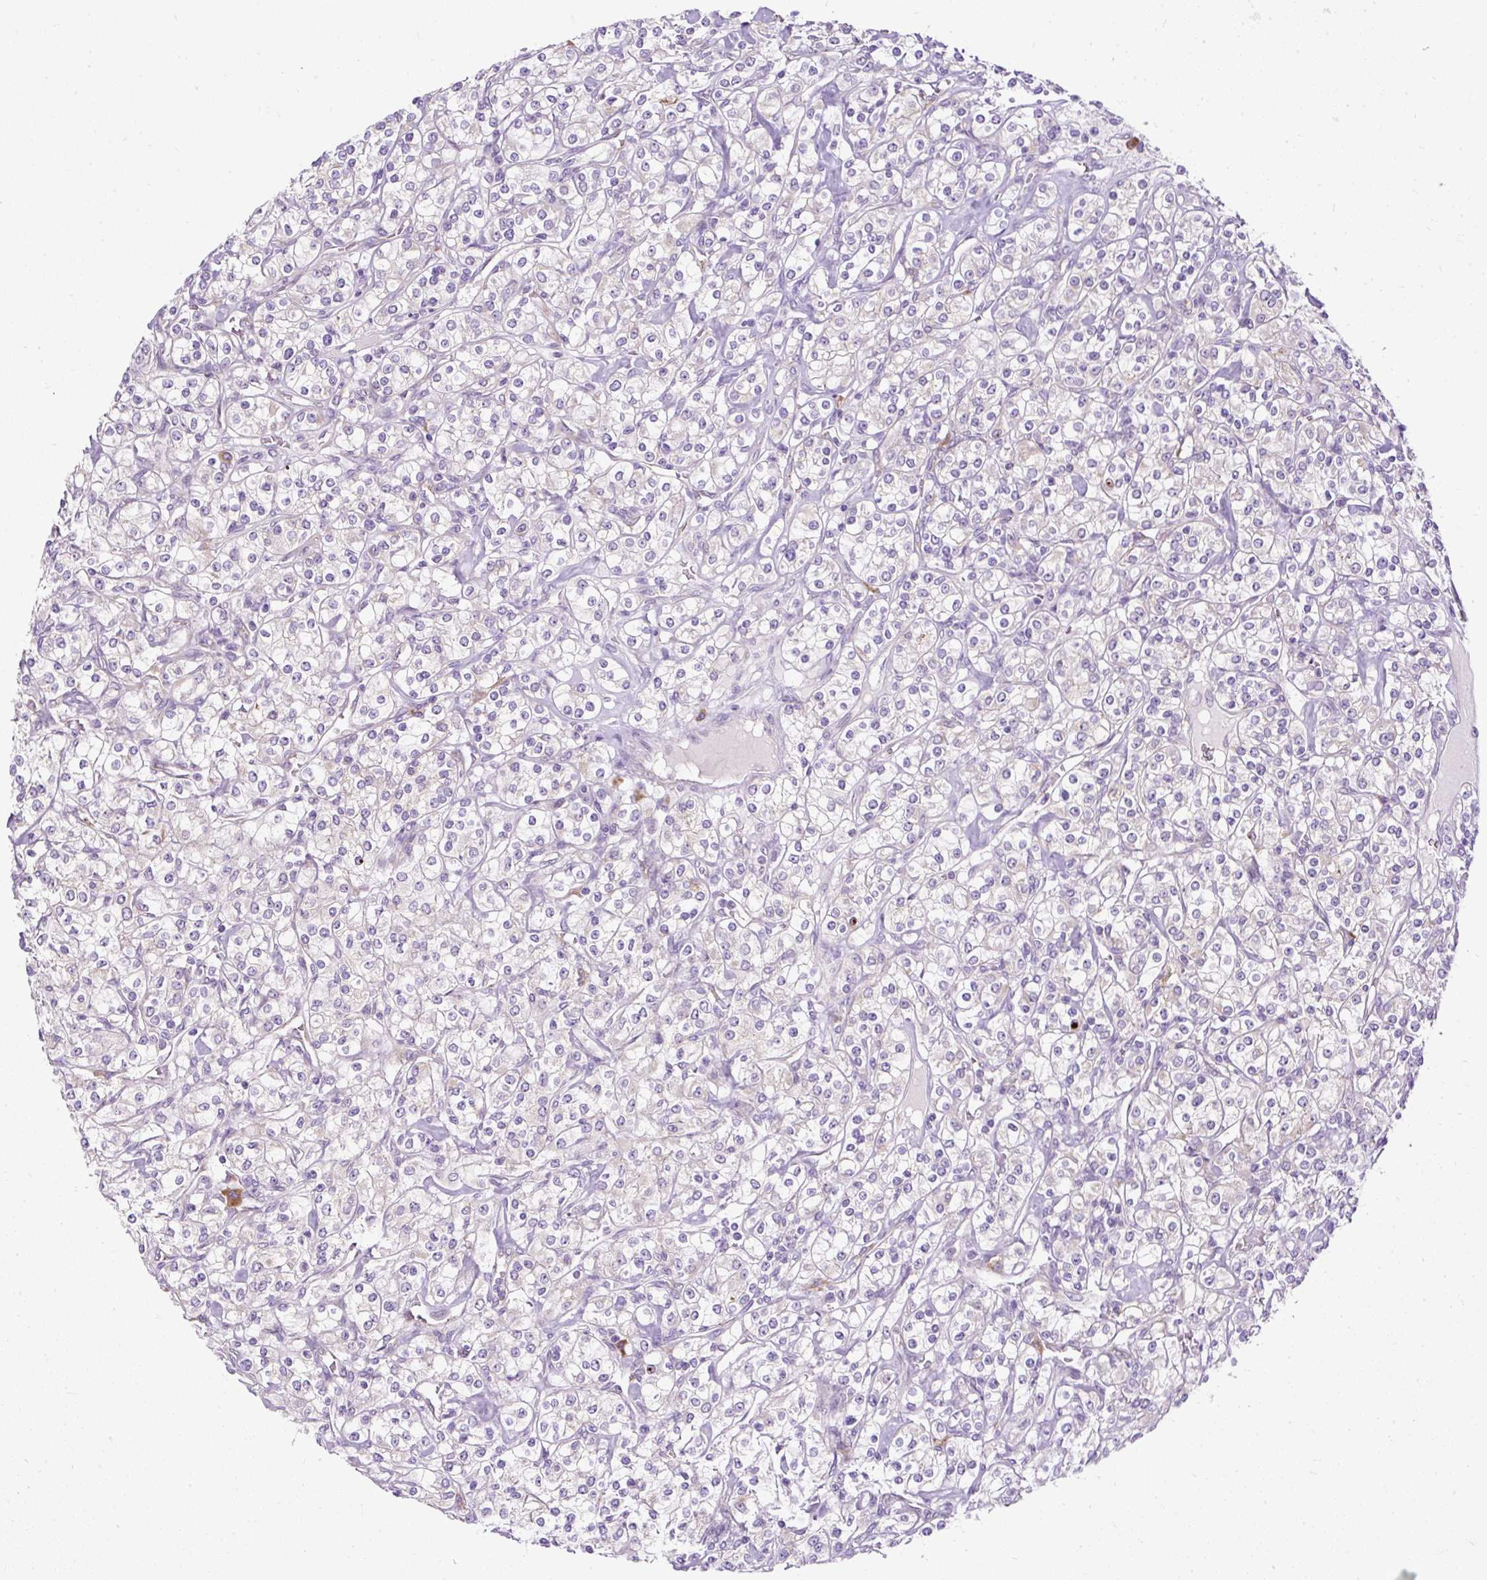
{"staining": {"intensity": "negative", "quantity": "none", "location": "none"}, "tissue": "renal cancer", "cell_type": "Tumor cells", "image_type": "cancer", "snomed": [{"axis": "morphology", "description": "Adenocarcinoma, NOS"}, {"axis": "topography", "description": "Kidney"}], "caption": "Immunohistochemistry image of renal cancer stained for a protein (brown), which demonstrates no staining in tumor cells.", "gene": "FMC1", "patient": {"sex": "male", "age": 77}}